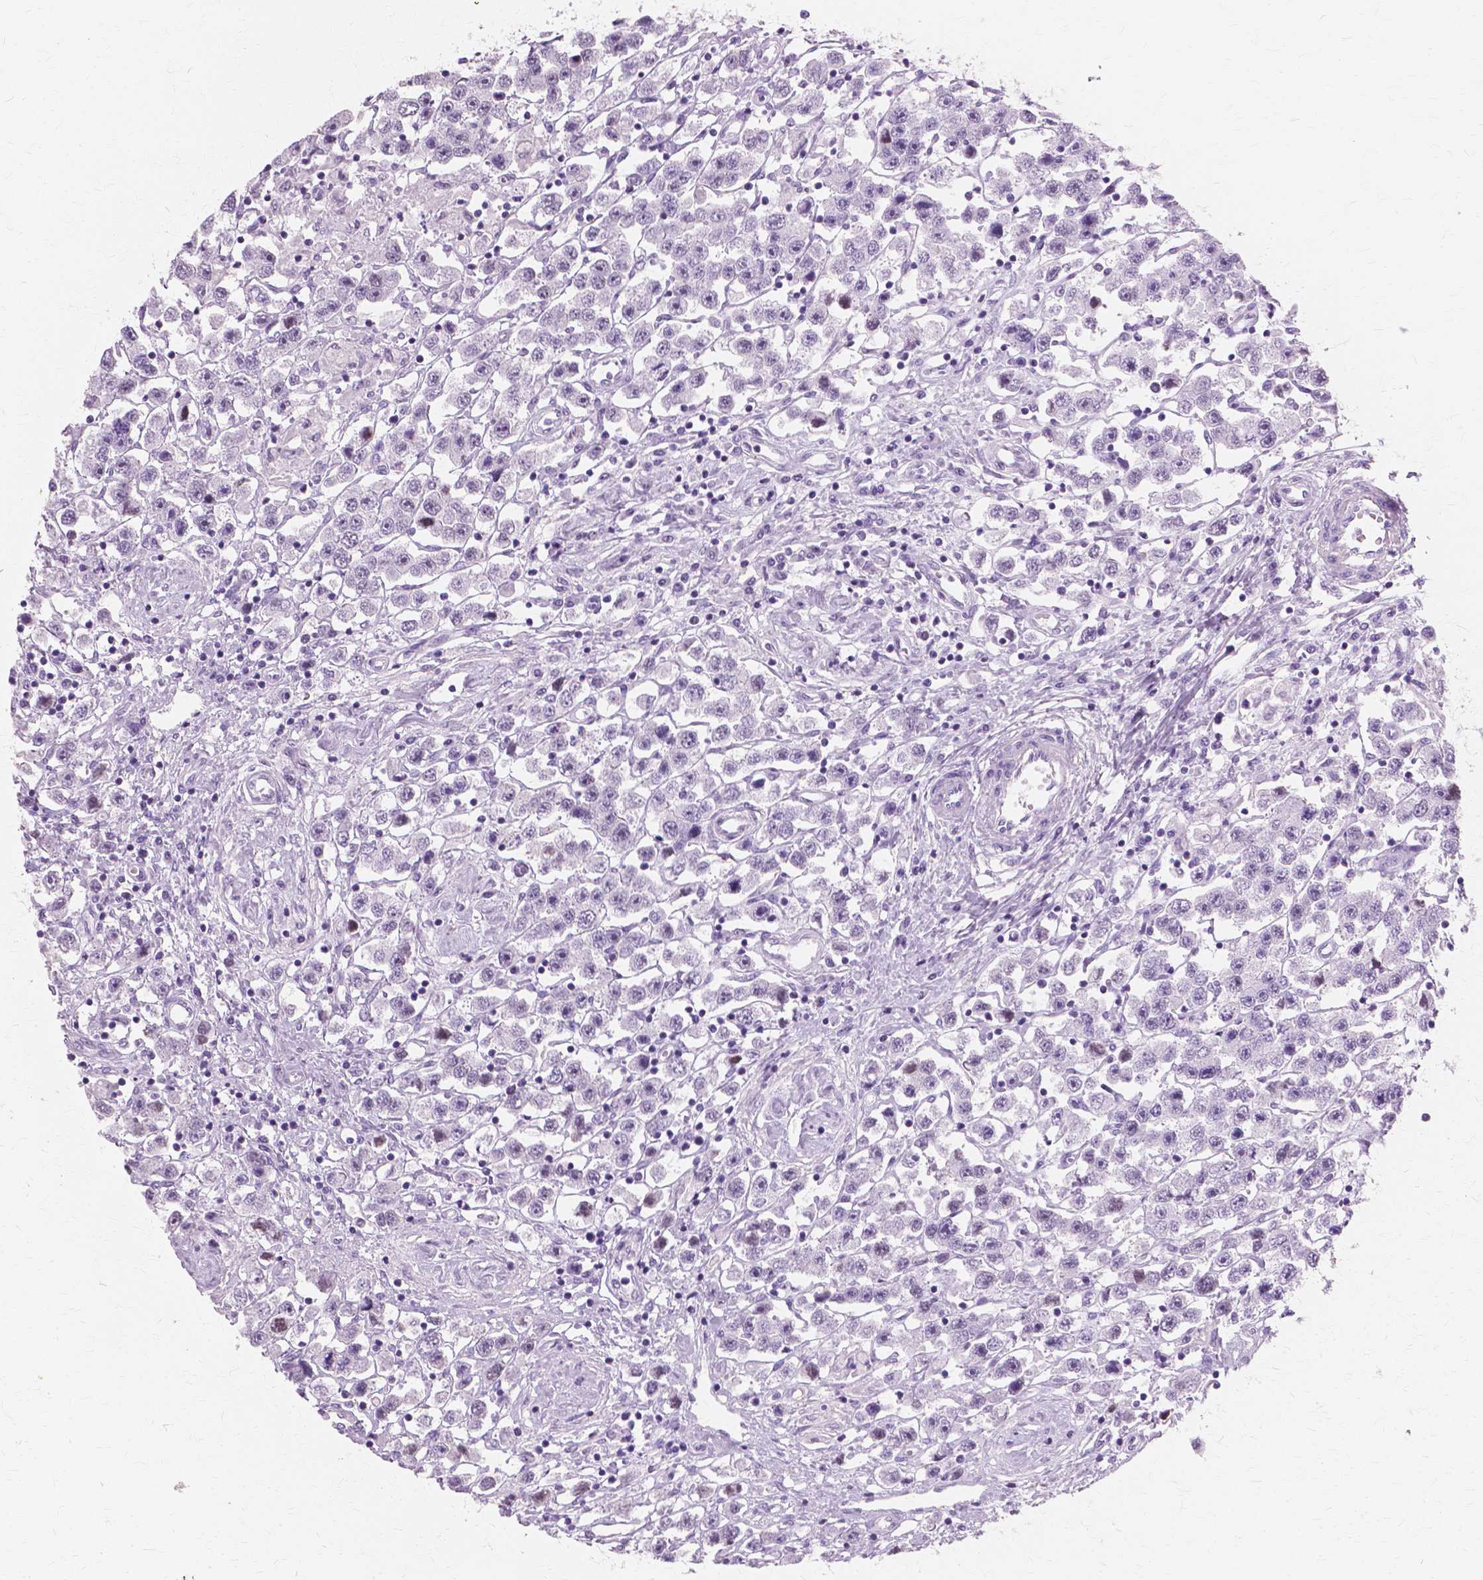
{"staining": {"intensity": "negative", "quantity": "none", "location": "none"}, "tissue": "testis cancer", "cell_type": "Tumor cells", "image_type": "cancer", "snomed": [{"axis": "morphology", "description": "Seminoma, NOS"}, {"axis": "topography", "description": "Testis"}], "caption": "The immunohistochemistry (IHC) image has no significant expression in tumor cells of testis cancer (seminoma) tissue.", "gene": "SFTPD", "patient": {"sex": "male", "age": 45}}